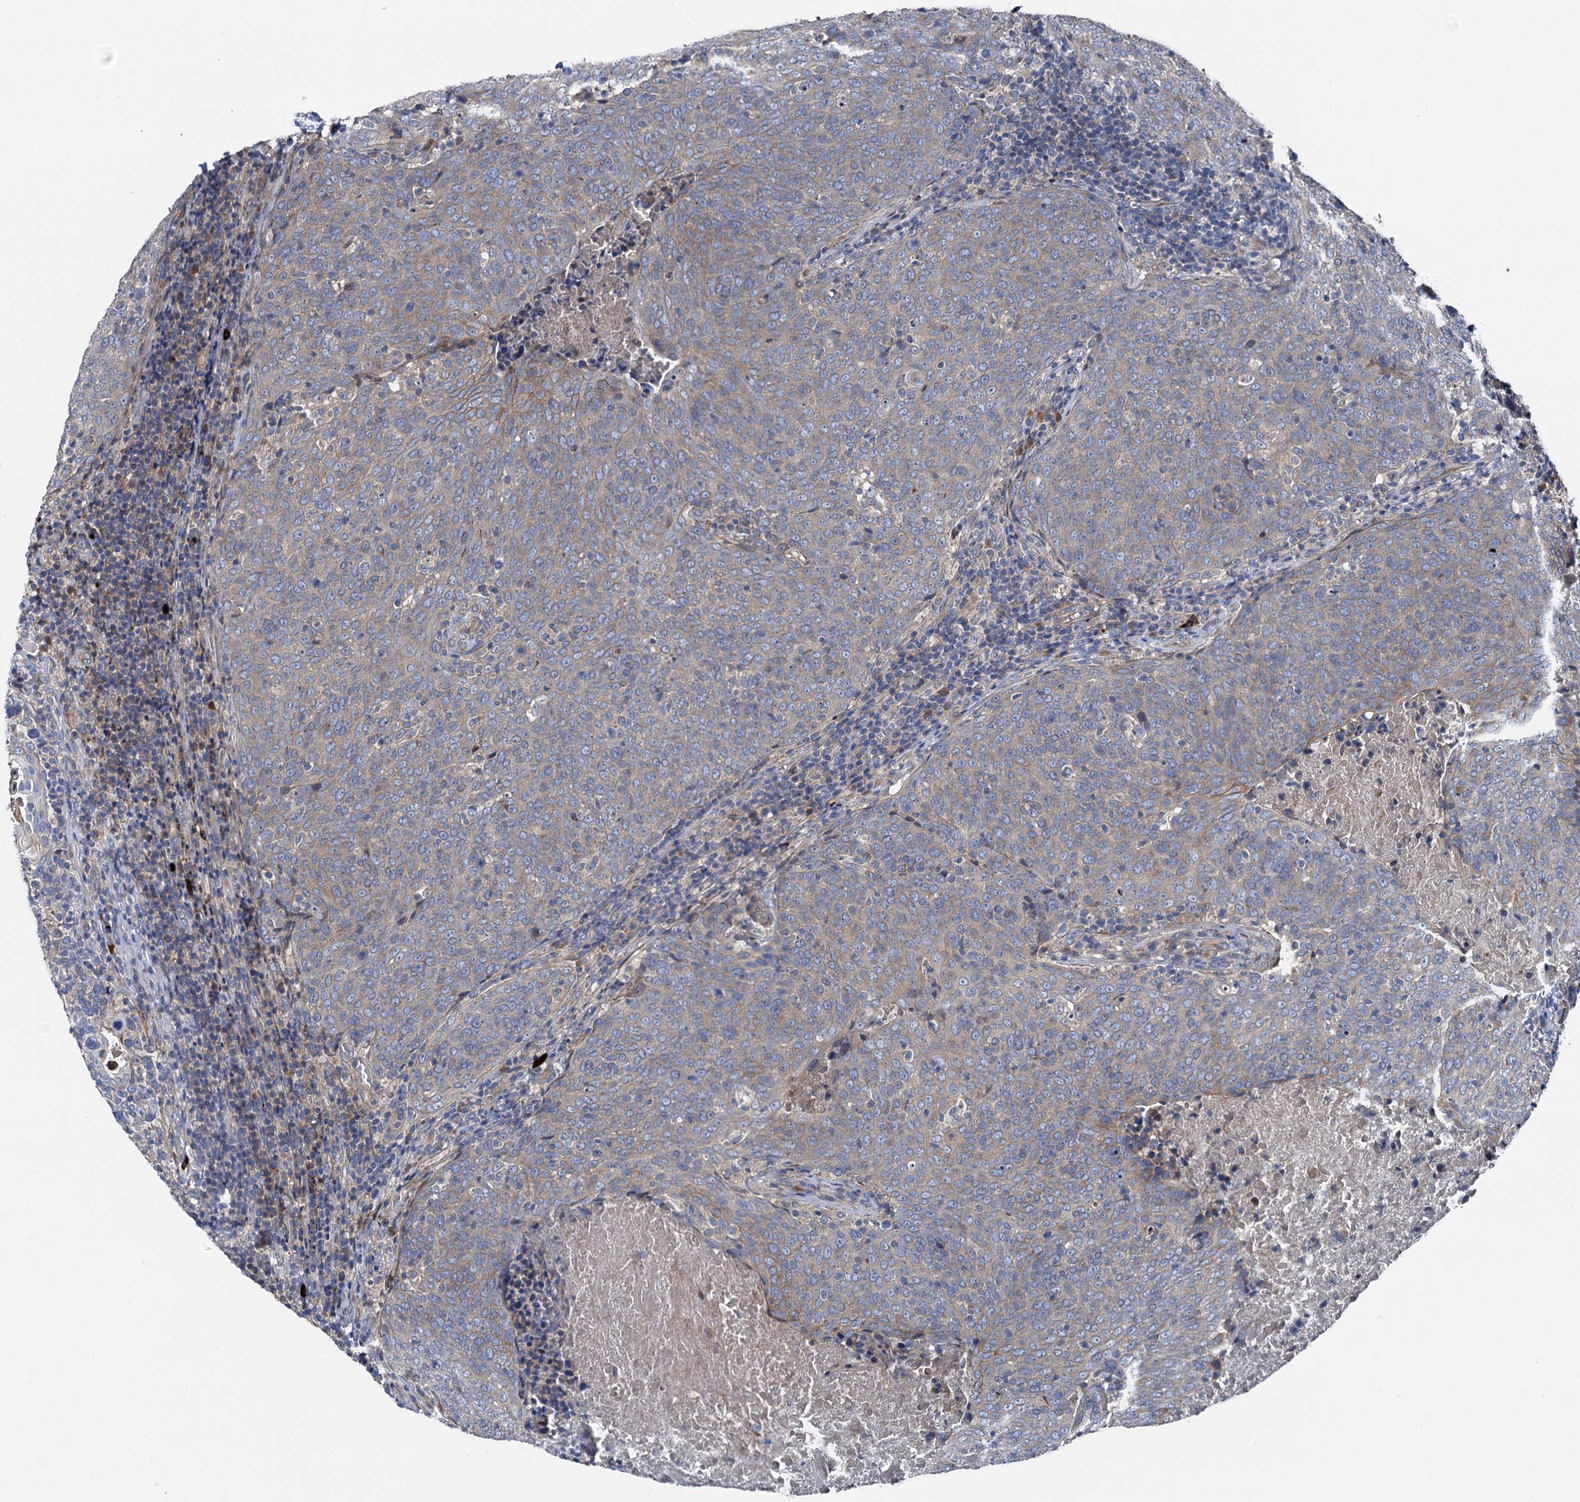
{"staining": {"intensity": "weak", "quantity": "<25%", "location": "cytoplasmic/membranous"}, "tissue": "head and neck cancer", "cell_type": "Tumor cells", "image_type": "cancer", "snomed": [{"axis": "morphology", "description": "Squamous cell carcinoma, NOS"}, {"axis": "morphology", "description": "Squamous cell carcinoma, metastatic, NOS"}, {"axis": "topography", "description": "Lymph node"}, {"axis": "topography", "description": "Head-Neck"}], "caption": "Immunohistochemistry image of neoplastic tissue: head and neck cancer stained with DAB demonstrates no significant protein expression in tumor cells.", "gene": "SLC22A25", "patient": {"sex": "male", "age": 62}}